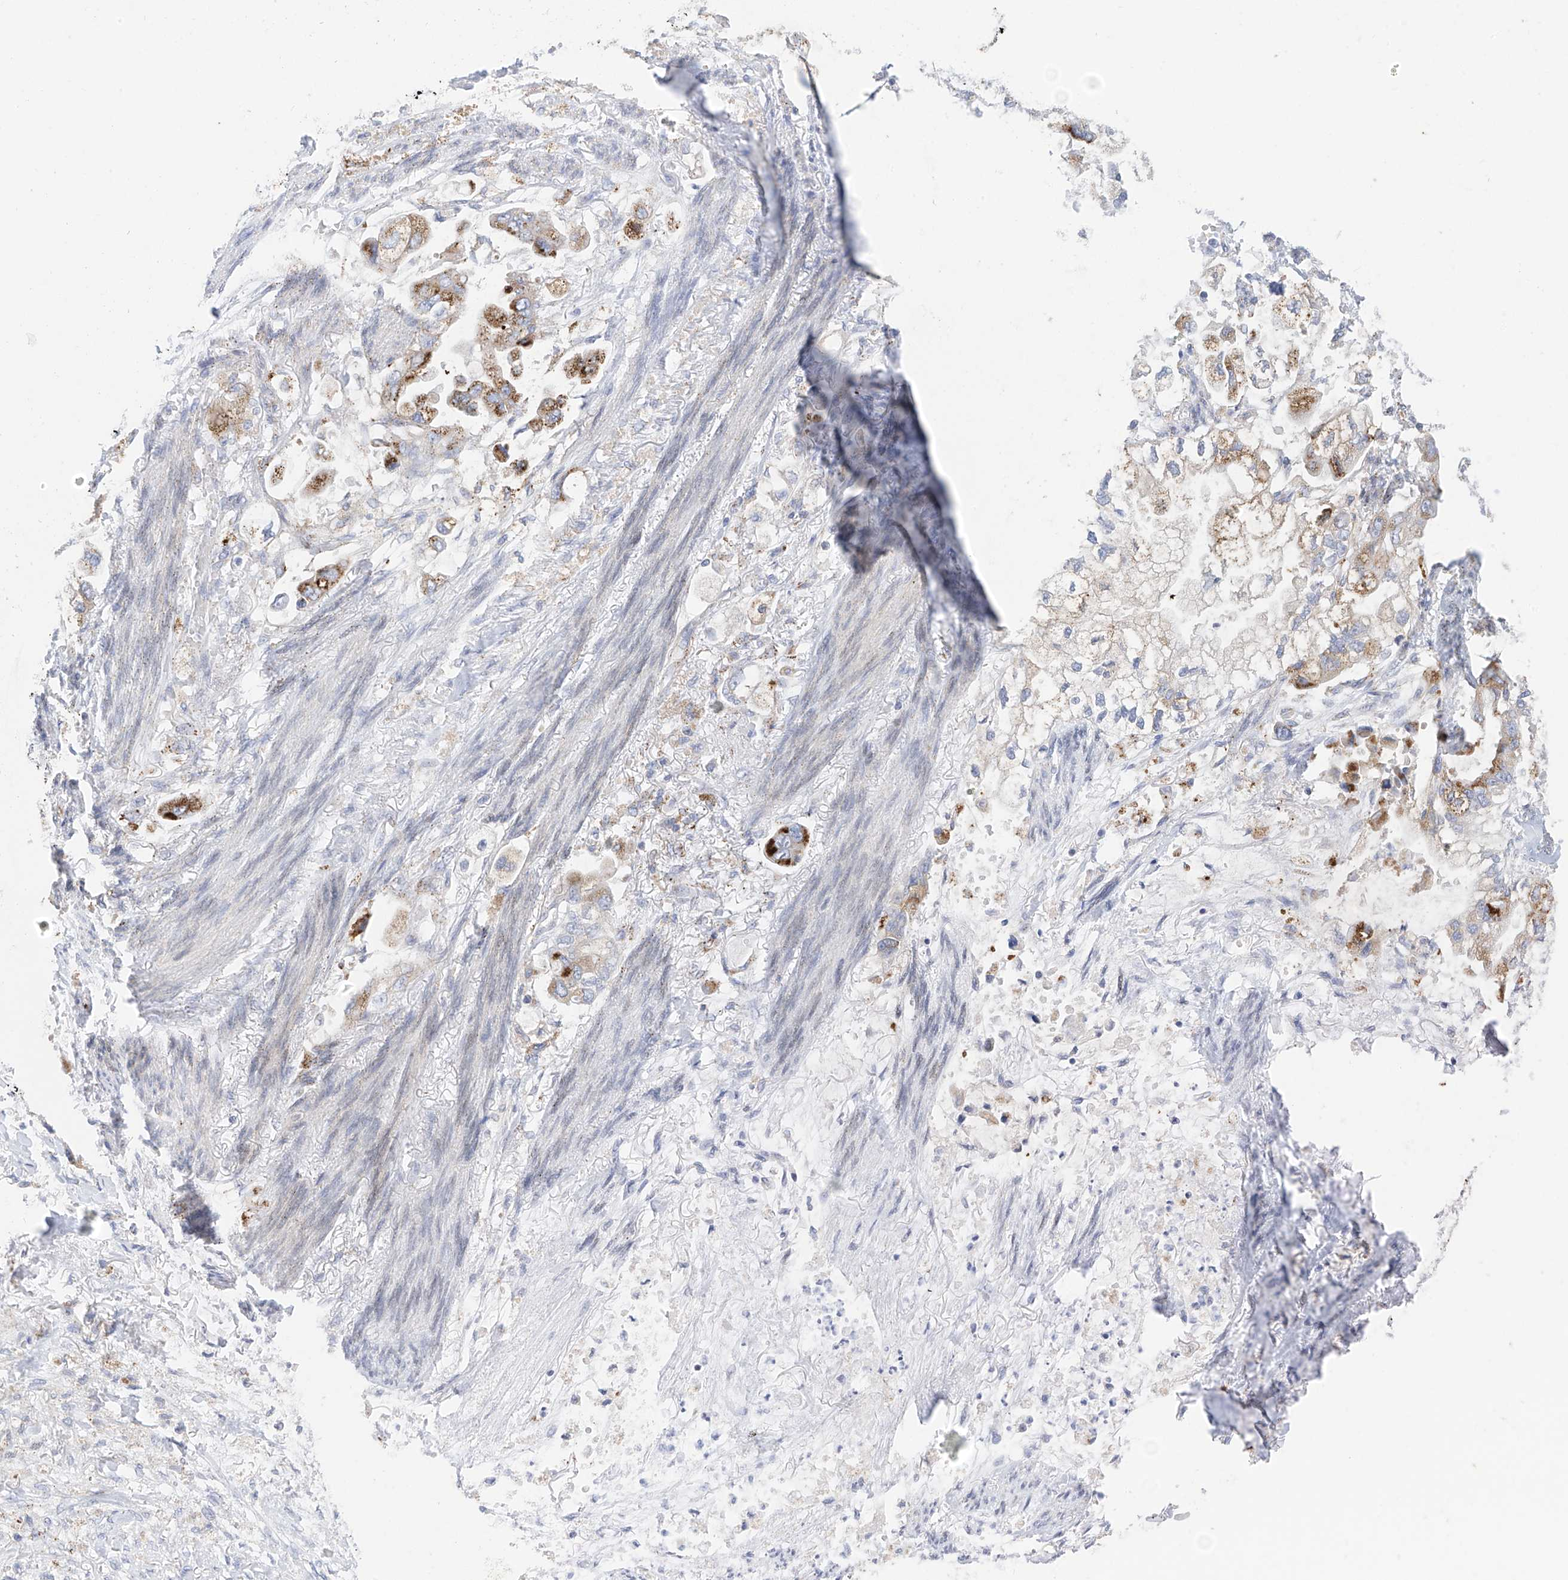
{"staining": {"intensity": "moderate", "quantity": ">75%", "location": "cytoplasmic/membranous"}, "tissue": "stomach cancer", "cell_type": "Tumor cells", "image_type": "cancer", "snomed": [{"axis": "morphology", "description": "Adenocarcinoma, NOS"}, {"axis": "topography", "description": "Stomach"}], "caption": "Stomach cancer stained with a protein marker demonstrates moderate staining in tumor cells.", "gene": "PSPH", "patient": {"sex": "male", "age": 62}}